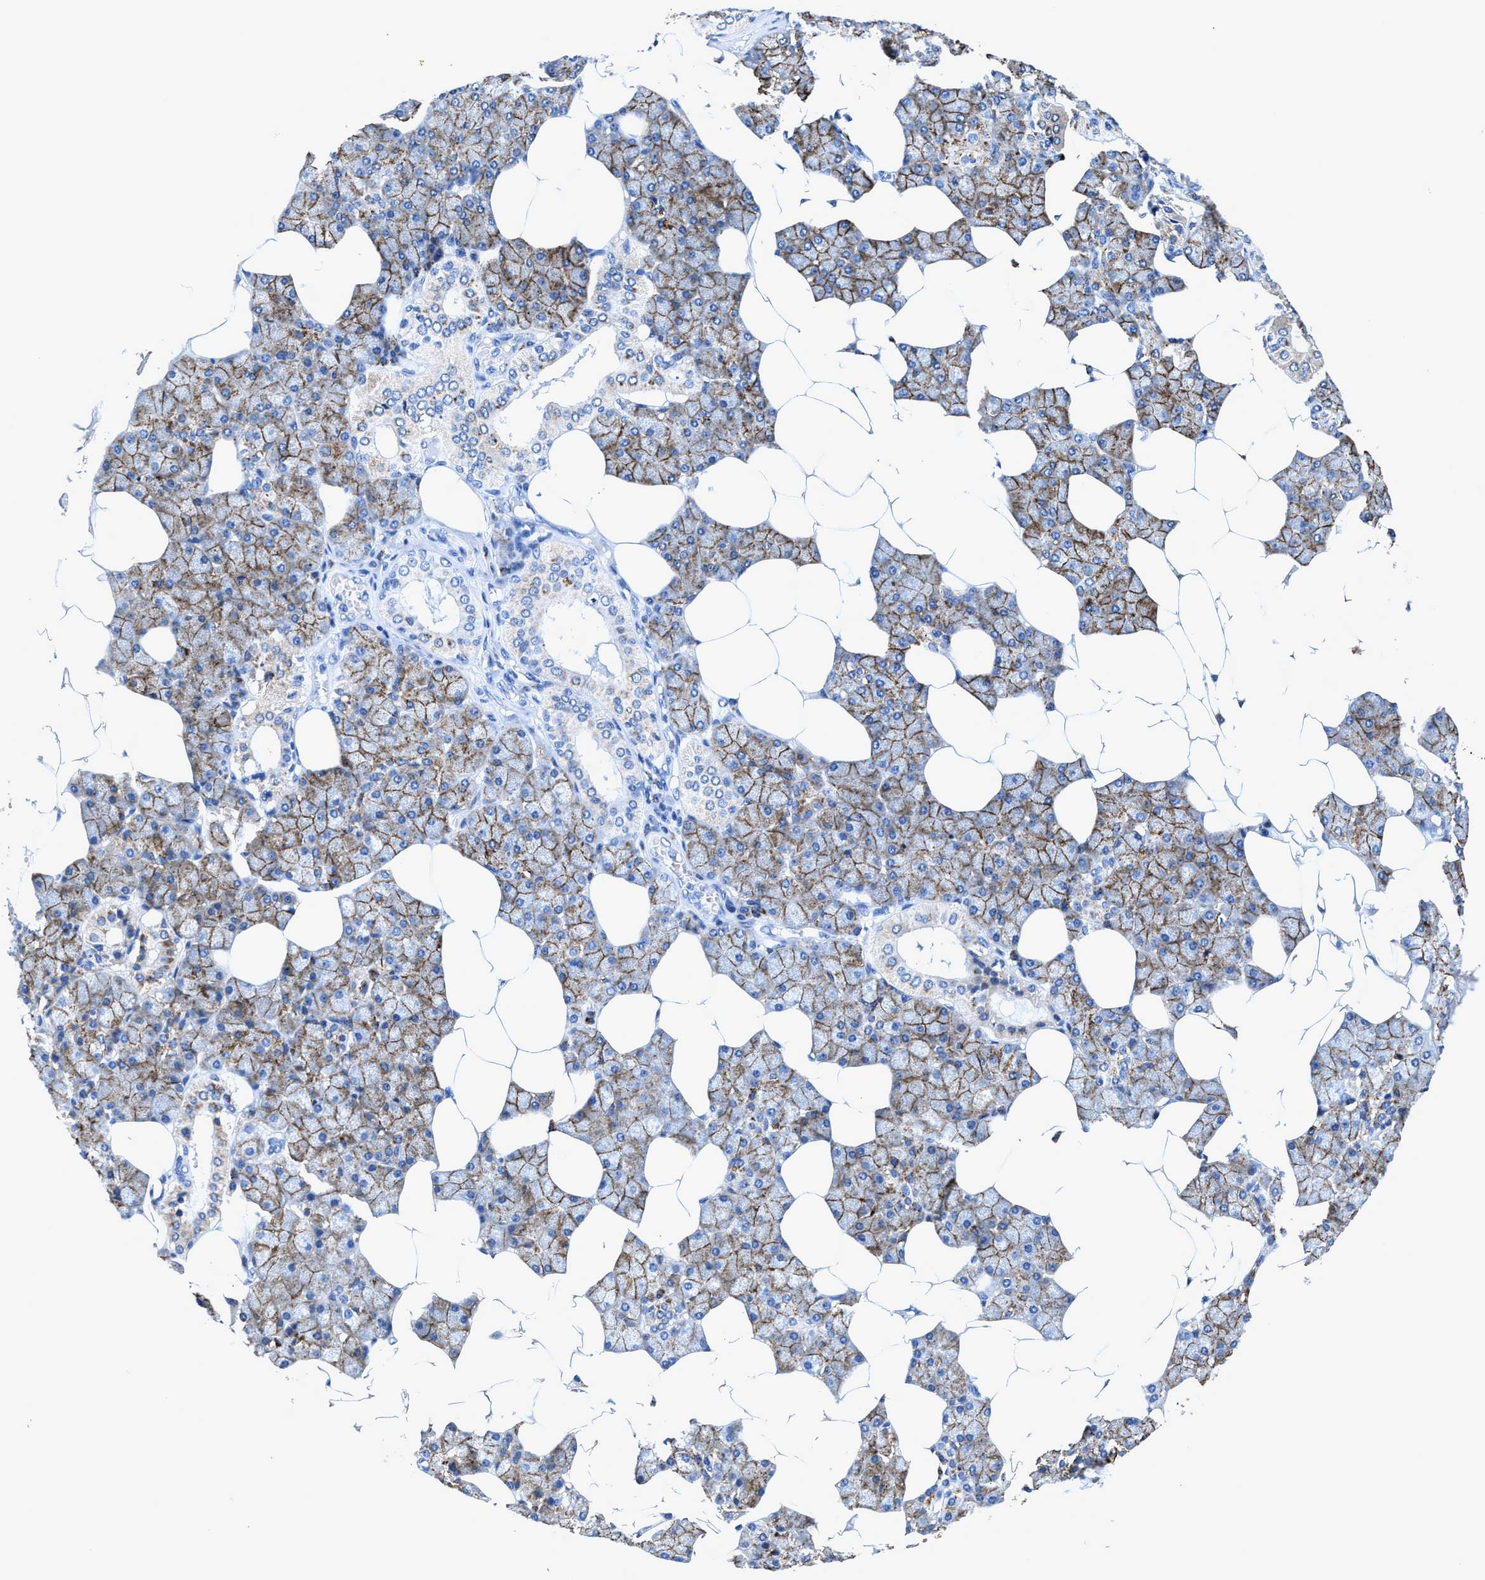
{"staining": {"intensity": "moderate", "quantity": ">75%", "location": "cytoplasmic/membranous"}, "tissue": "salivary gland", "cell_type": "Glandular cells", "image_type": "normal", "snomed": [{"axis": "morphology", "description": "Normal tissue, NOS"}, {"axis": "topography", "description": "Salivary gland"}], "caption": "Brown immunohistochemical staining in benign human salivary gland reveals moderate cytoplasmic/membranous staining in approximately >75% of glandular cells.", "gene": "UBR4", "patient": {"sex": "male", "age": 62}}